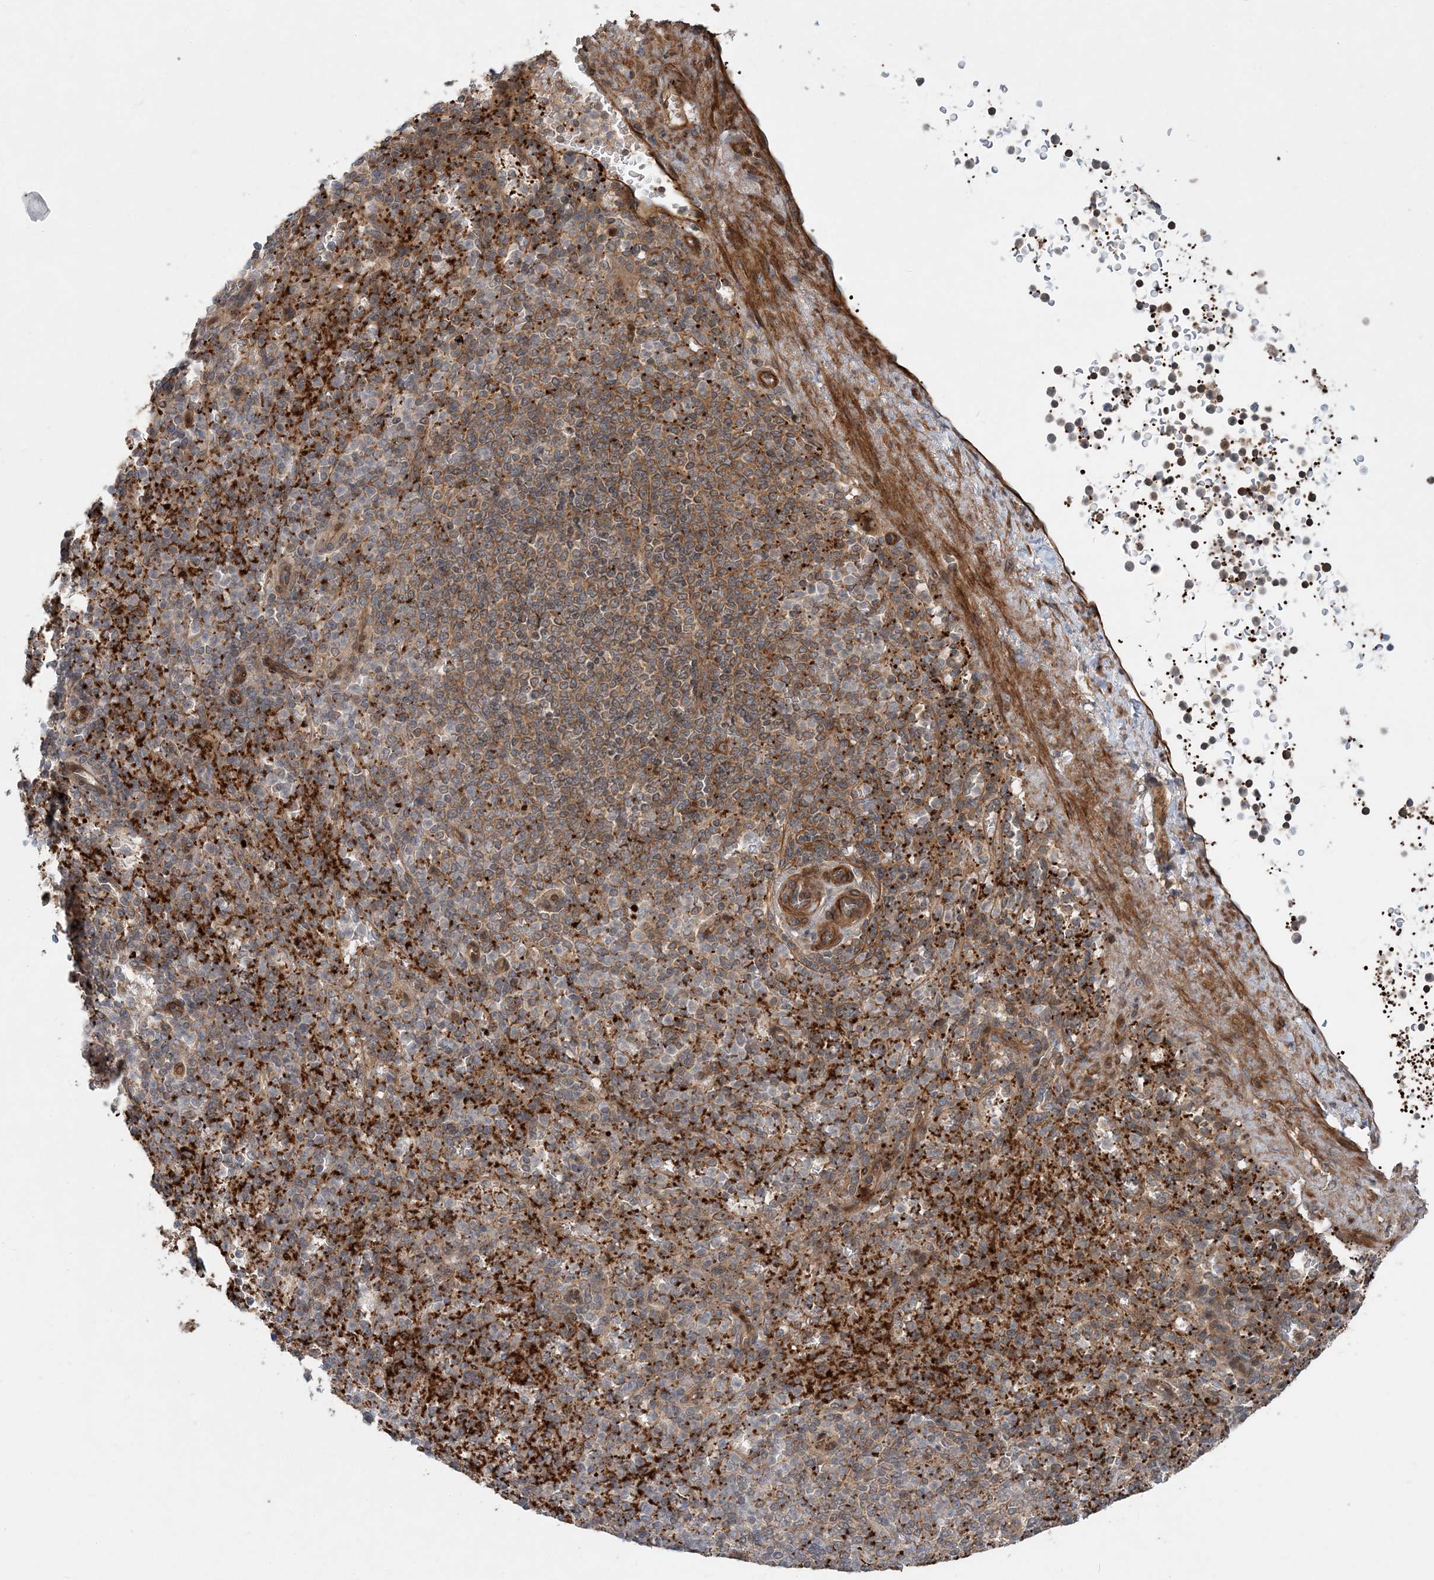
{"staining": {"intensity": "moderate", "quantity": "<25%", "location": "cytoplasmic/membranous"}, "tissue": "spleen", "cell_type": "Cells in red pulp", "image_type": "normal", "snomed": [{"axis": "morphology", "description": "Normal tissue, NOS"}, {"axis": "topography", "description": "Spleen"}], "caption": "Protein expression analysis of normal human spleen reveals moderate cytoplasmic/membranous expression in about <25% of cells in red pulp.", "gene": "GEMIN5", "patient": {"sex": "female", "age": 74}}